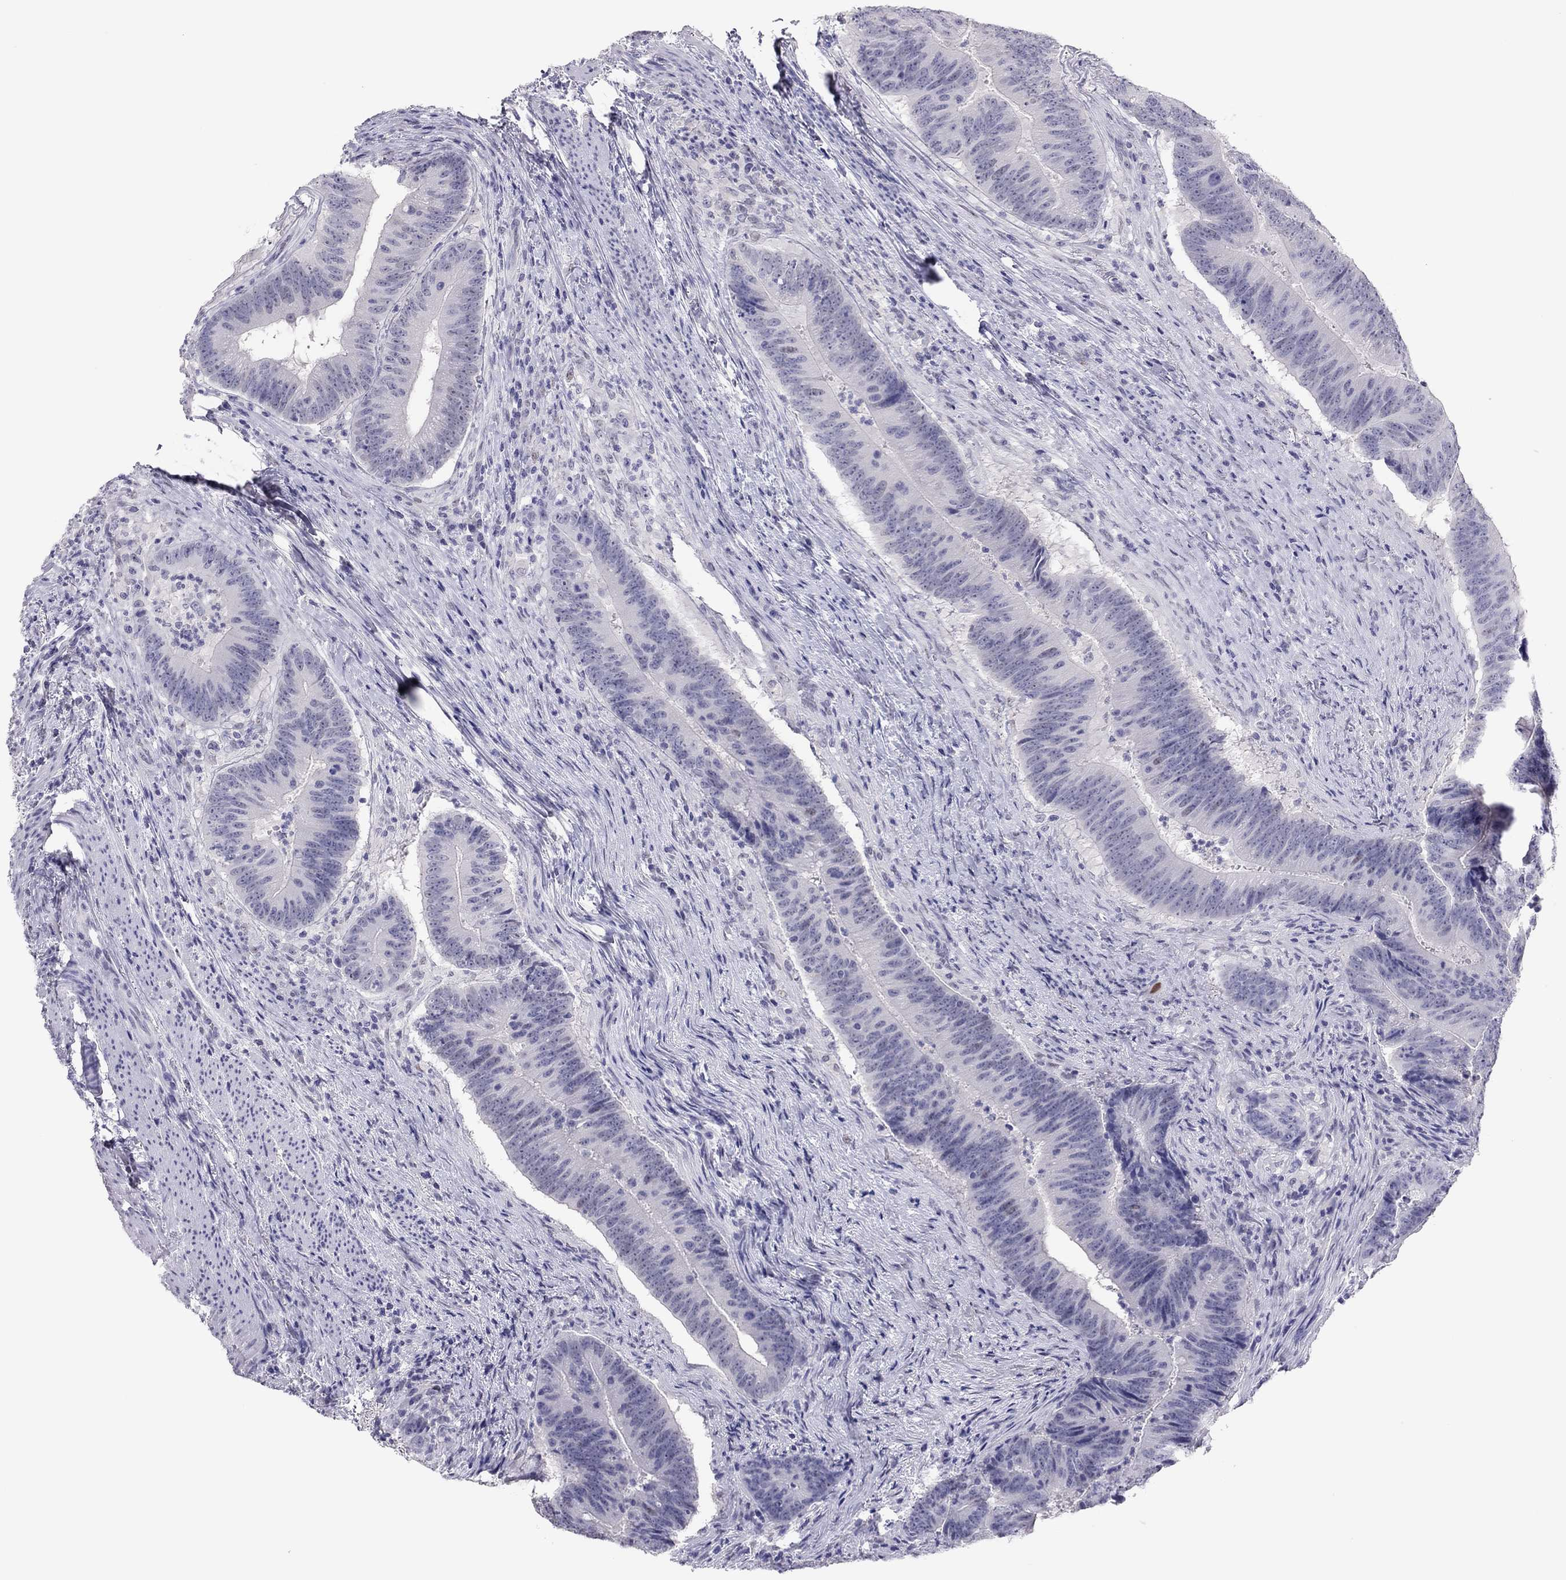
{"staining": {"intensity": "negative", "quantity": "none", "location": "none"}, "tissue": "colorectal cancer", "cell_type": "Tumor cells", "image_type": "cancer", "snomed": [{"axis": "morphology", "description": "Adenocarcinoma, NOS"}, {"axis": "topography", "description": "Colon"}], "caption": "There is no significant staining in tumor cells of colorectal adenocarcinoma.", "gene": "PHOX2A", "patient": {"sex": "female", "age": 87}}